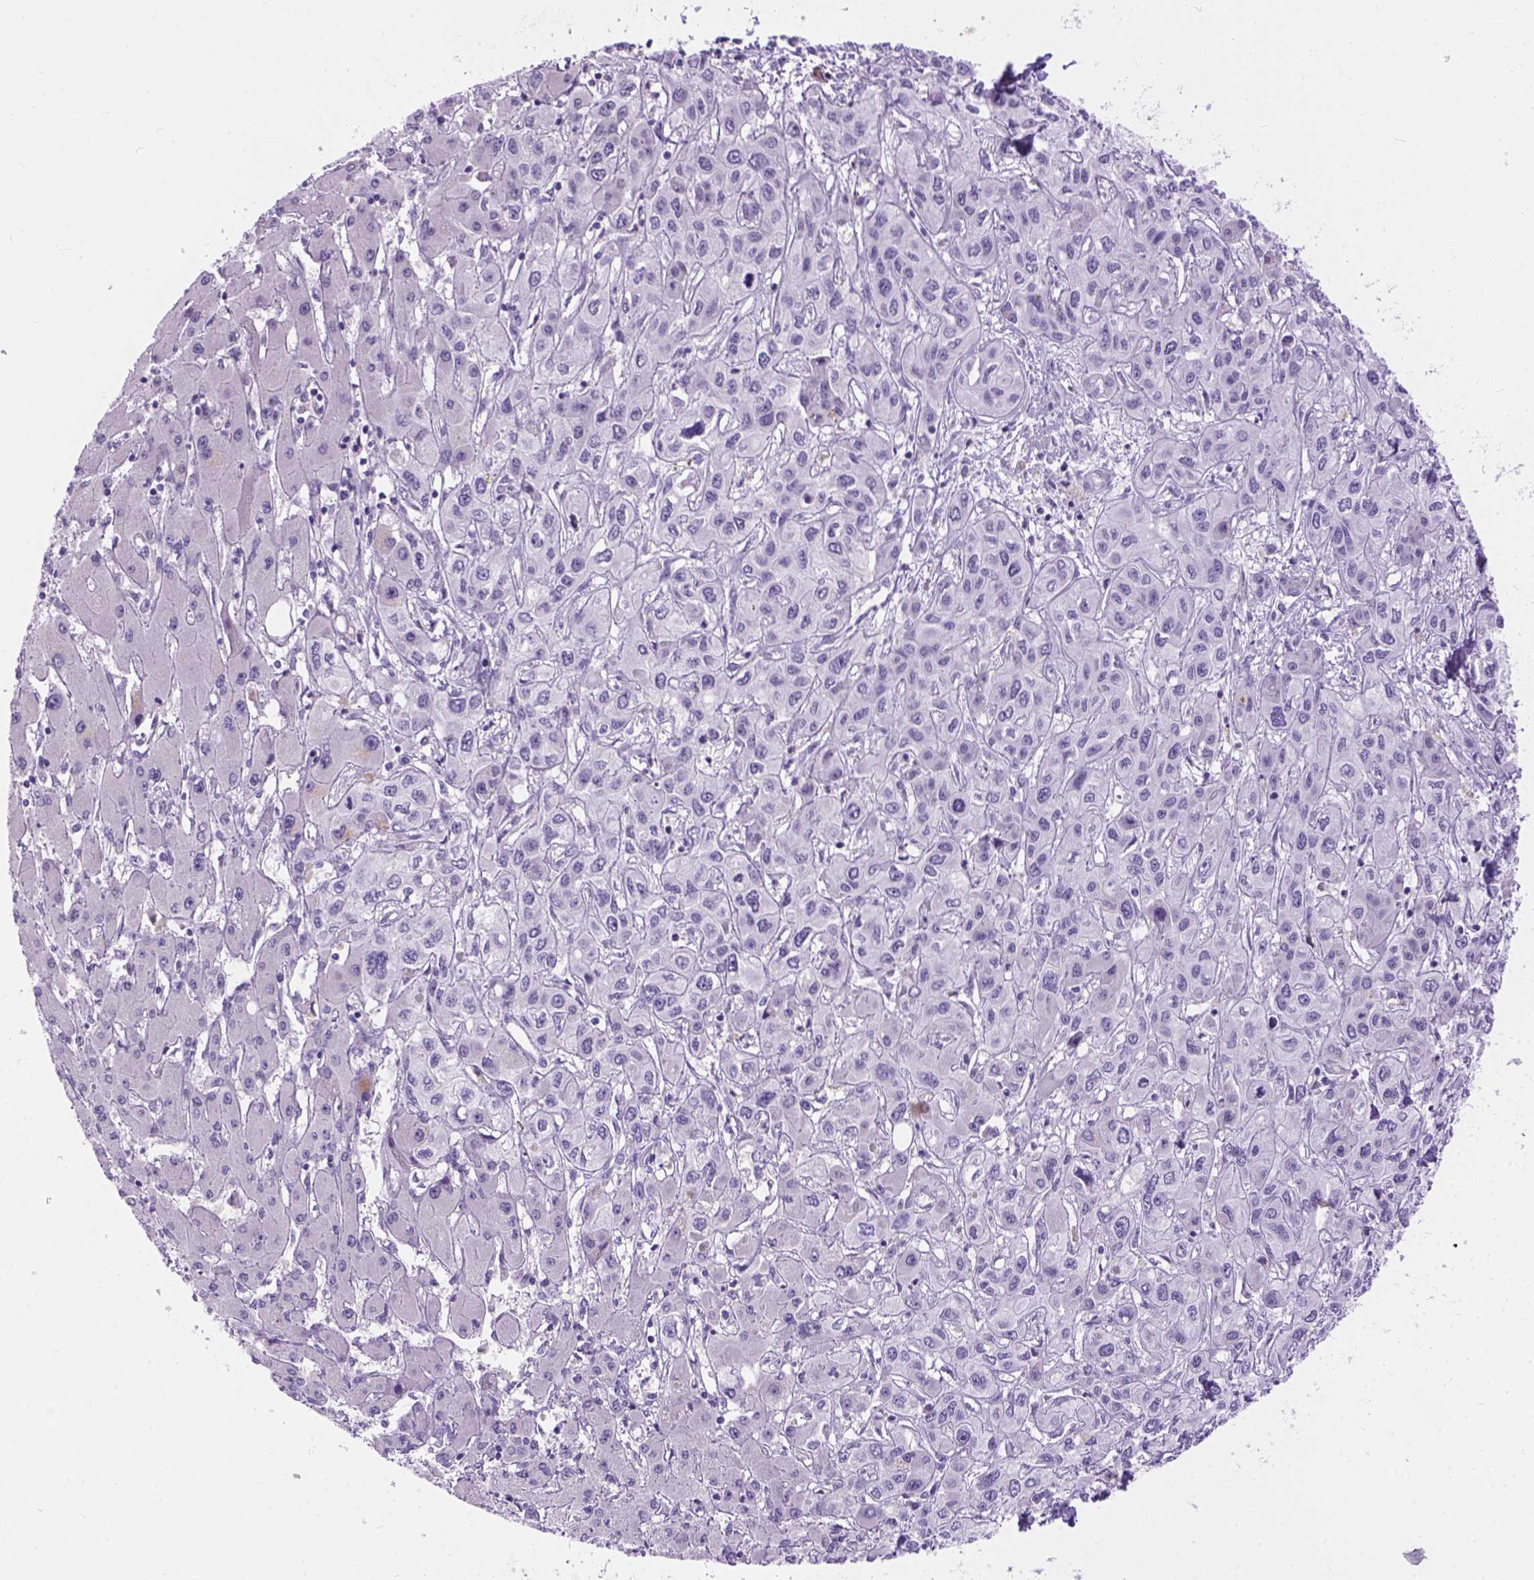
{"staining": {"intensity": "negative", "quantity": "none", "location": "none"}, "tissue": "liver cancer", "cell_type": "Tumor cells", "image_type": "cancer", "snomed": [{"axis": "morphology", "description": "Cholangiocarcinoma"}, {"axis": "topography", "description": "Liver"}], "caption": "Tumor cells are negative for brown protein staining in liver cancer.", "gene": "TMEM38A", "patient": {"sex": "female", "age": 66}}